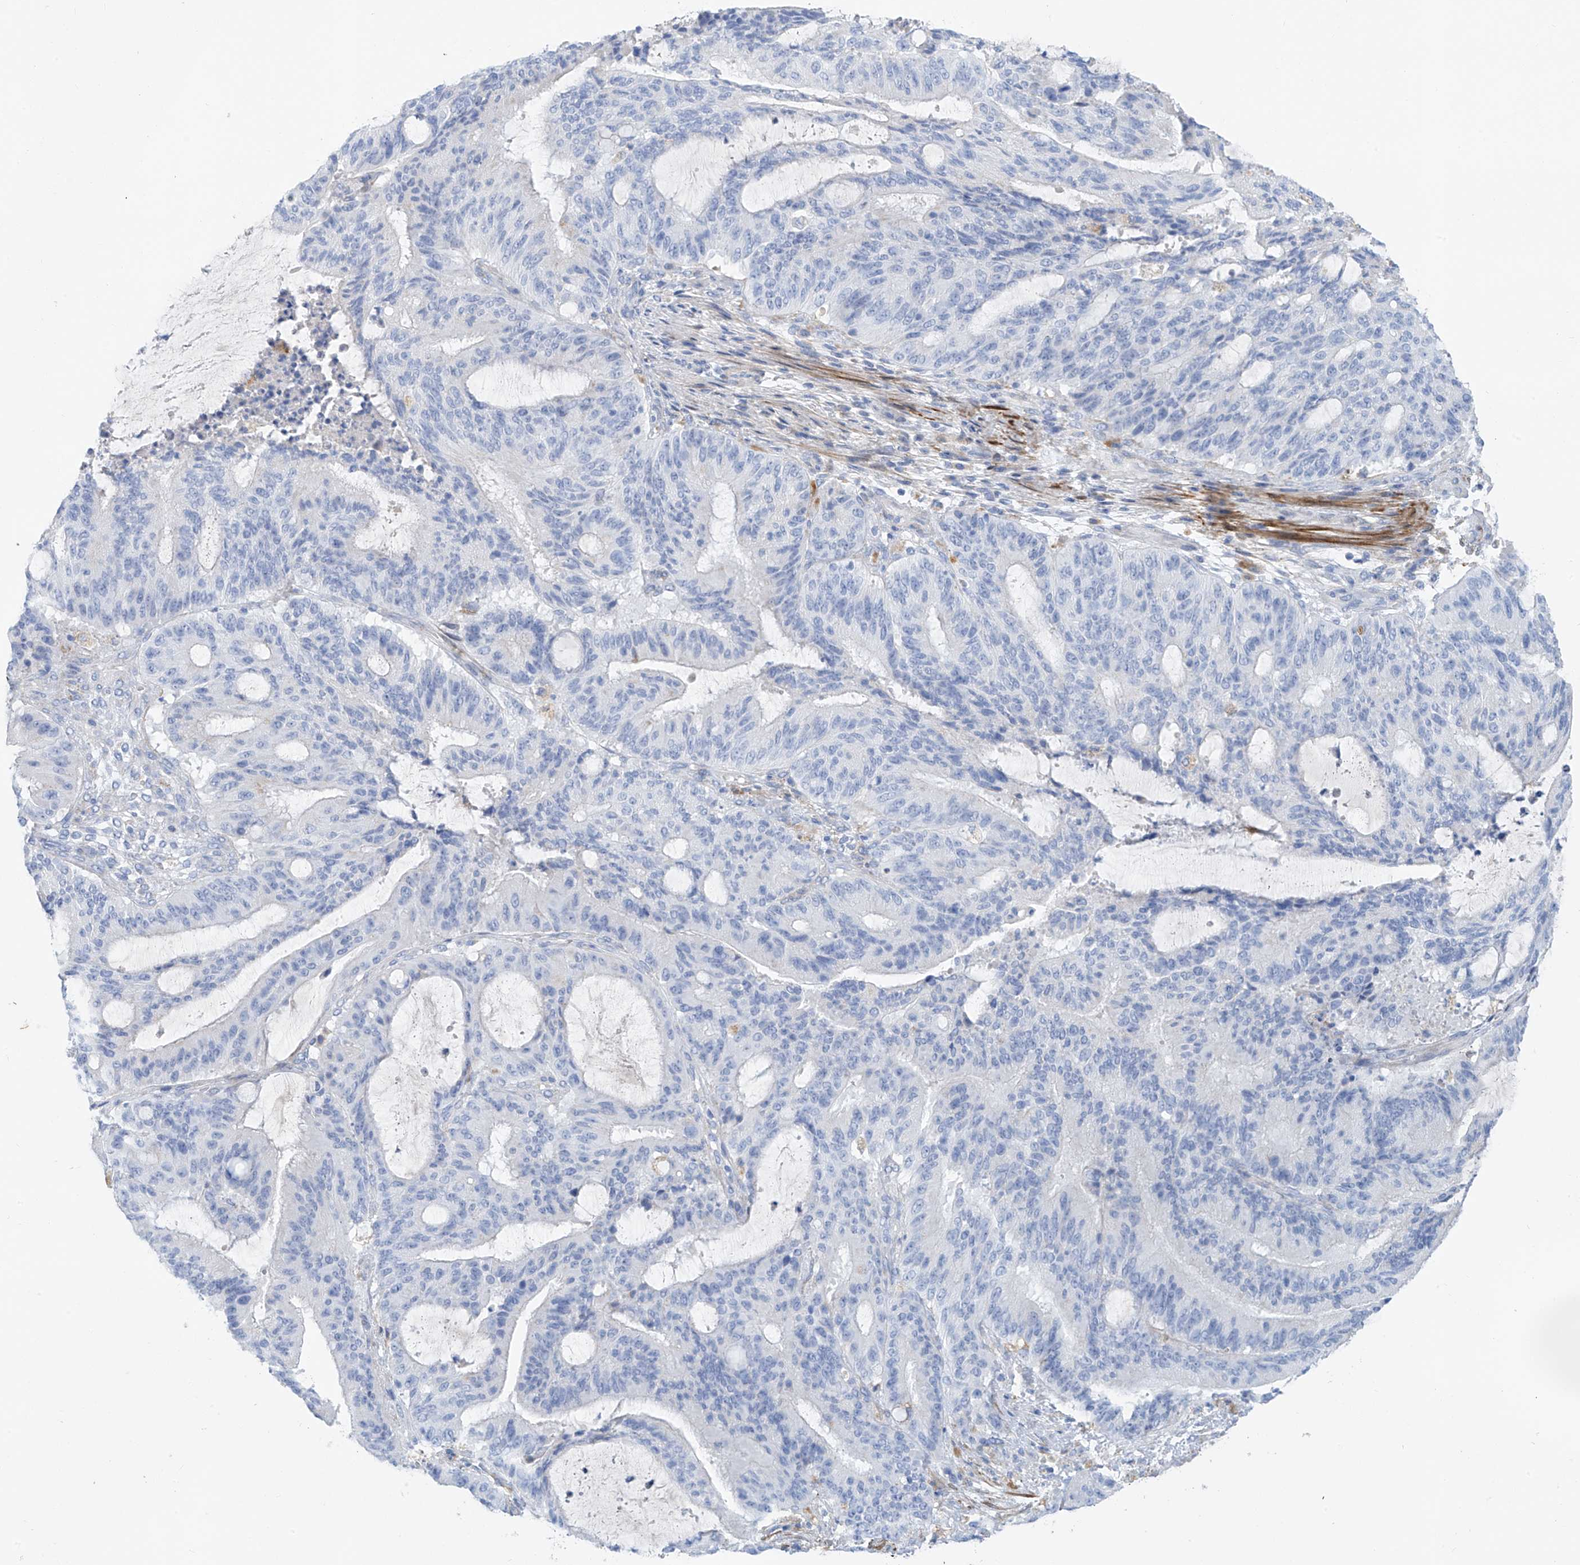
{"staining": {"intensity": "negative", "quantity": "none", "location": "none"}, "tissue": "liver cancer", "cell_type": "Tumor cells", "image_type": "cancer", "snomed": [{"axis": "morphology", "description": "Normal tissue, NOS"}, {"axis": "morphology", "description": "Cholangiocarcinoma"}, {"axis": "topography", "description": "Liver"}, {"axis": "topography", "description": "Peripheral nerve tissue"}], "caption": "The histopathology image shows no significant staining in tumor cells of cholangiocarcinoma (liver). The staining is performed using DAB (3,3'-diaminobenzidine) brown chromogen with nuclei counter-stained in using hematoxylin.", "gene": "GLMP", "patient": {"sex": "female", "age": 73}}